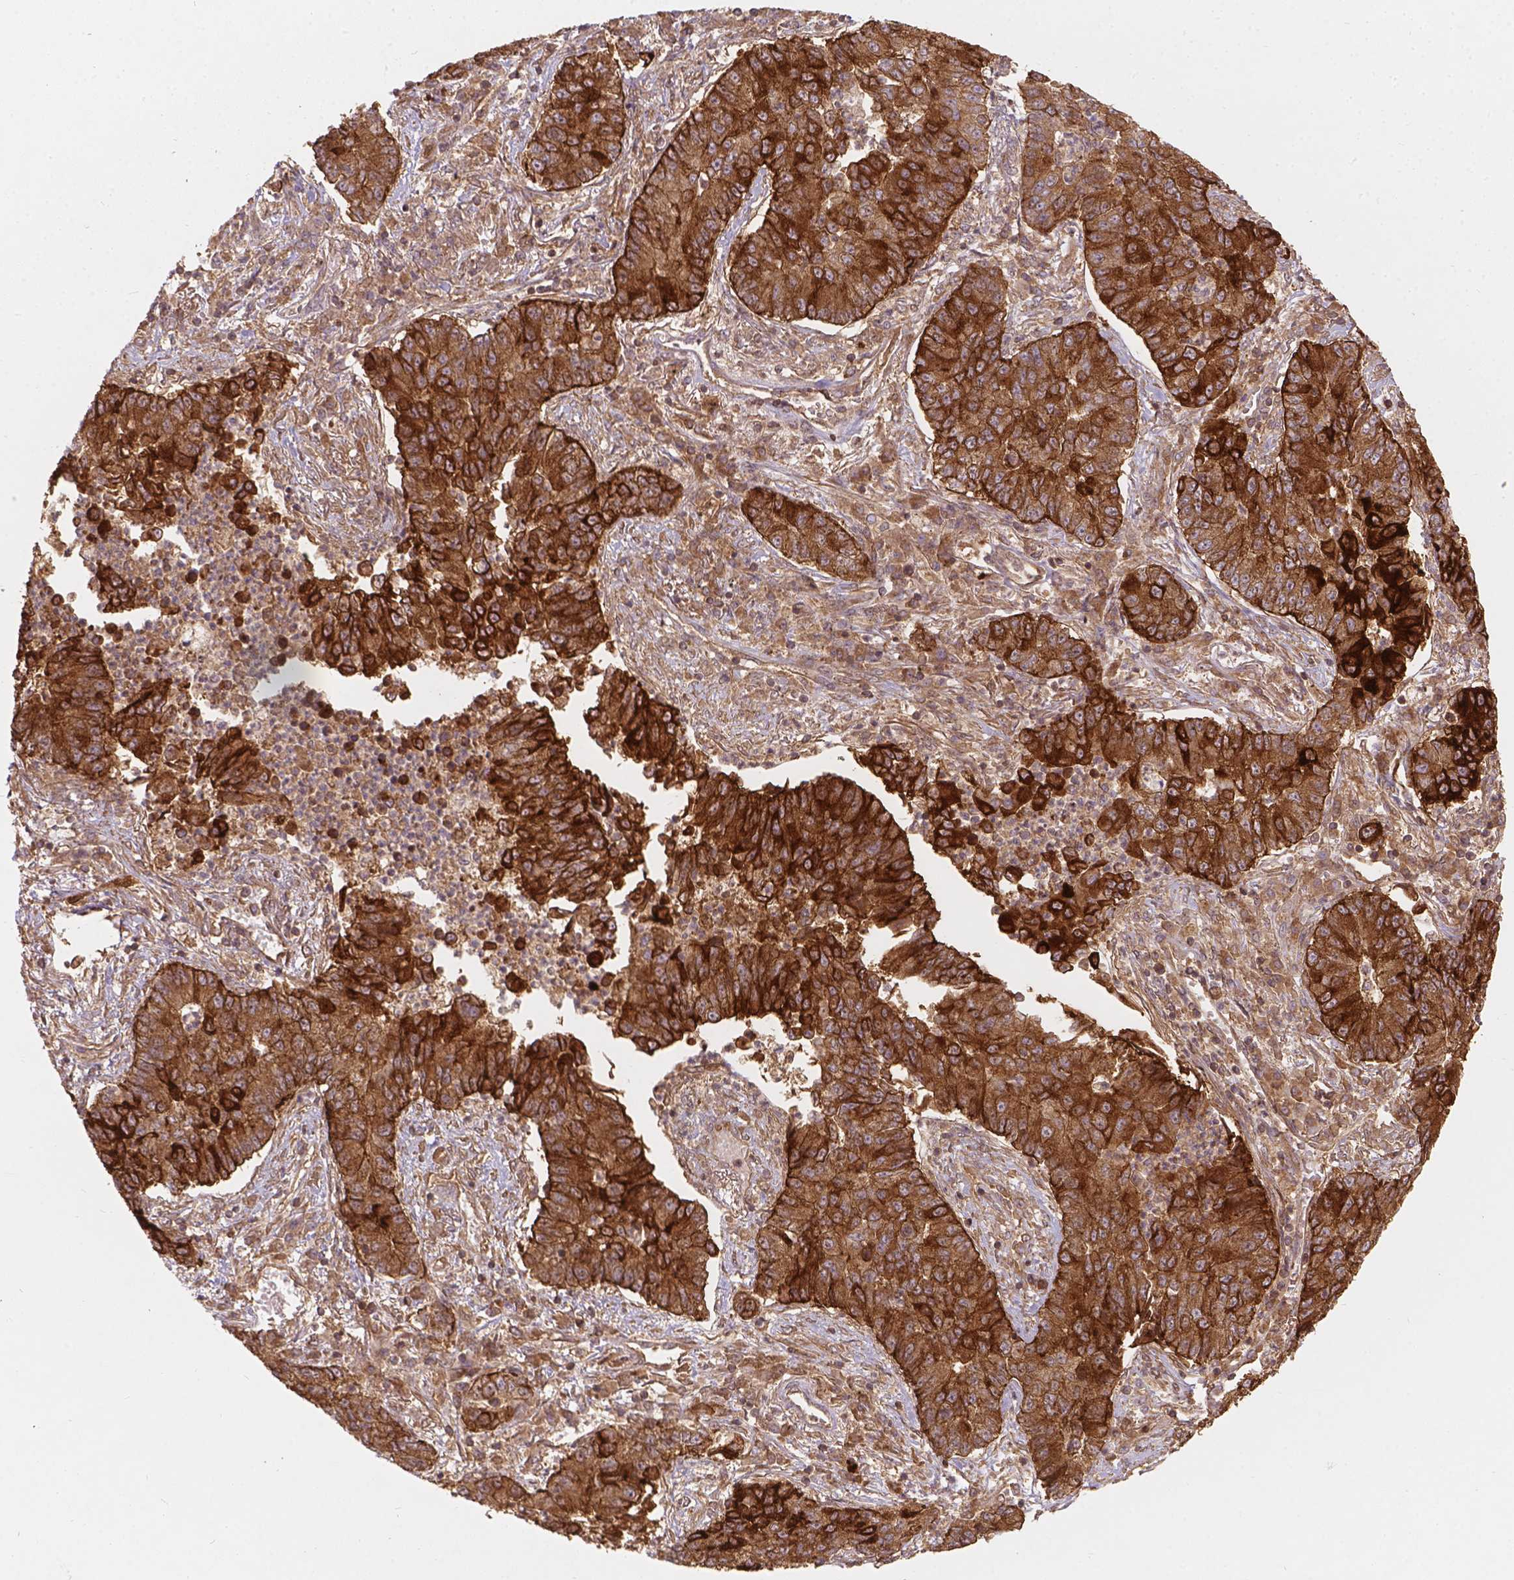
{"staining": {"intensity": "strong", "quantity": ">75%", "location": "cytoplasmic/membranous"}, "tissue": "lung cancer", "cell_type": "Tumor cells", "image_type": "cancer", "snomed": [{"axis": "morphology", "description": "Adenocarcinoma, NOS"}, {"axis": "topography", "description": "Lung"}], "caption": "Immunohistochemical staining of lung cancer shows high levels of strong cytoplasmic/membranous protein expression in about >75% of tumor cells. (DAB (3,3'-diaminobenzidine) IHC, brown staining for protein, blue staining for nuclei).", "gene": "XPR1", "patient": {"sex": "female", "age": 57}}